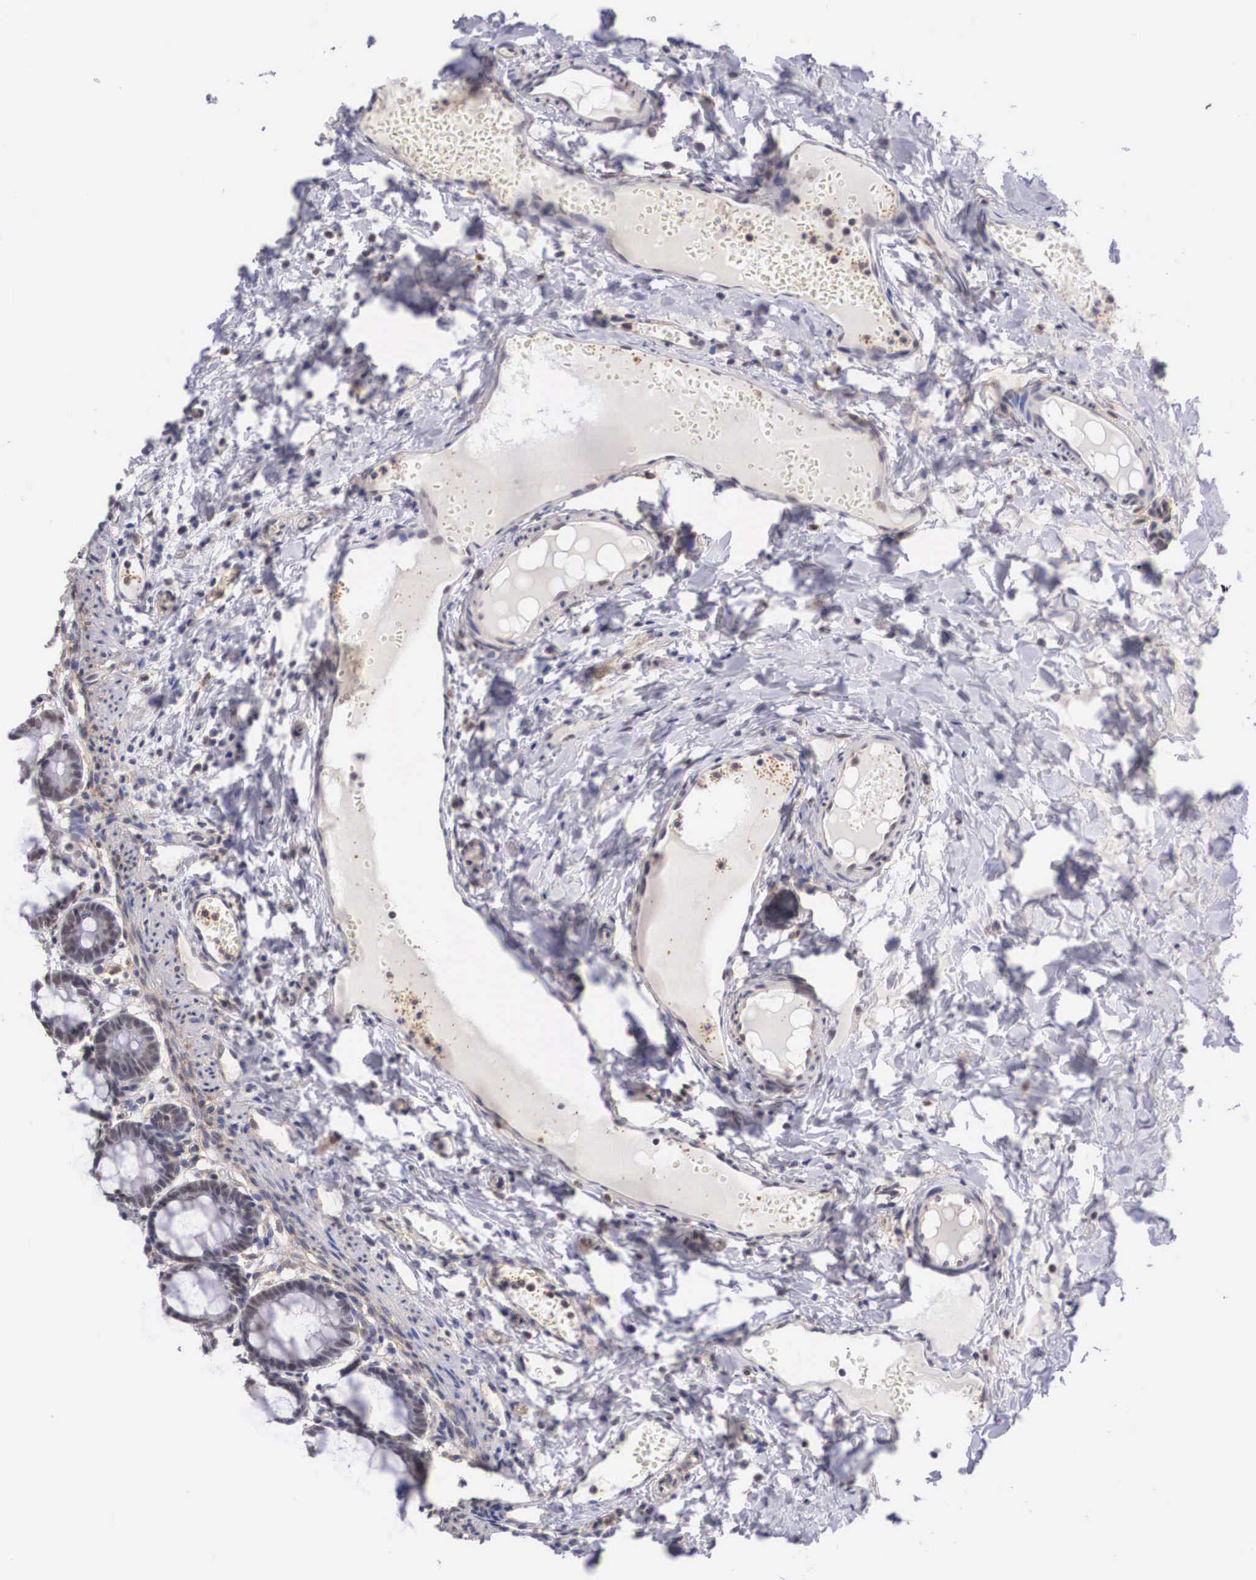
{"staining": {"intensity": "negative", "quantity": "none", "location": "none"}, "tissue": "colon", "cell_type": "Endothelial cells", "image_type": "normal", "snomed": [{"axis": "morphology", "description": "Normal tissue, NOS"}, {"axis": "topography", "description": "Colon"}], "caption": "IHC photomicrograph of benign colon stained for a protein (brown), which shows no expression in endothelial cells.", "gene": "NR4A2", "patient": {"sex": "male", "age": 1}}